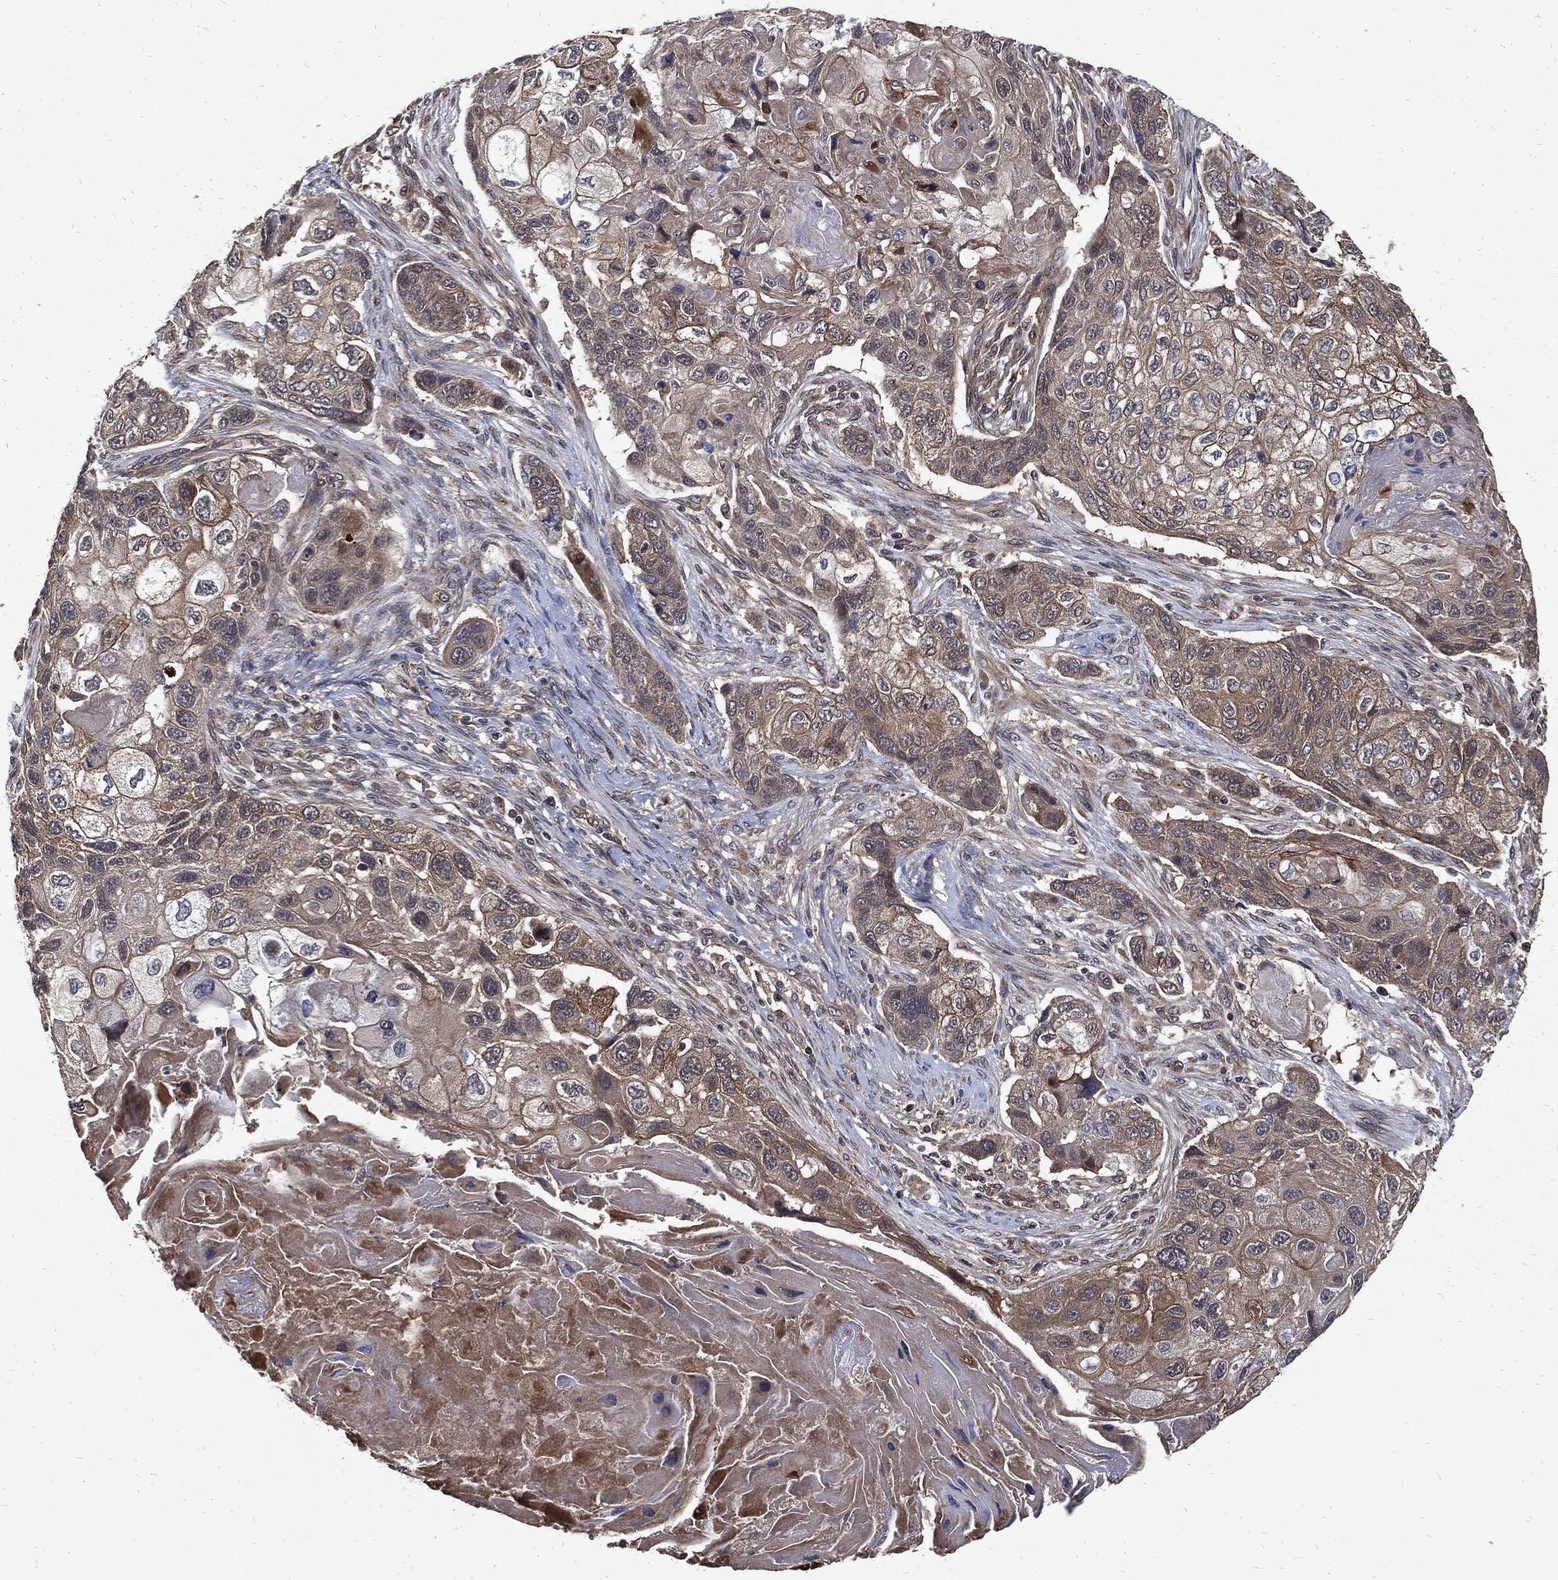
{"staining": {"intensity": "moderate", "quantity": "25%-75%", "location": "cytoplasmic/membranous"}, "tissue": "lung cancer", "cell_type": "Tumor cells", "image_type": "cancer", "snomed": [{"axis": "morphology", "description": "Normal tissue, NOS"}, {"axis": "morphology", "description": "Squamous cell carcinoma, NOS"}, {"axis": "topography", "description": "Bronchus"}, {"axis": "topography", "description": "Lung"}], "caption": "This is an image of immunohistochemistry staining of squamous cell carcinoma (lung), which shows moderate expression in the cytoplasmic/membranous of tumor cells.", "gene": "DCTN1", "patient": {"sex": "male", "age": 69}}